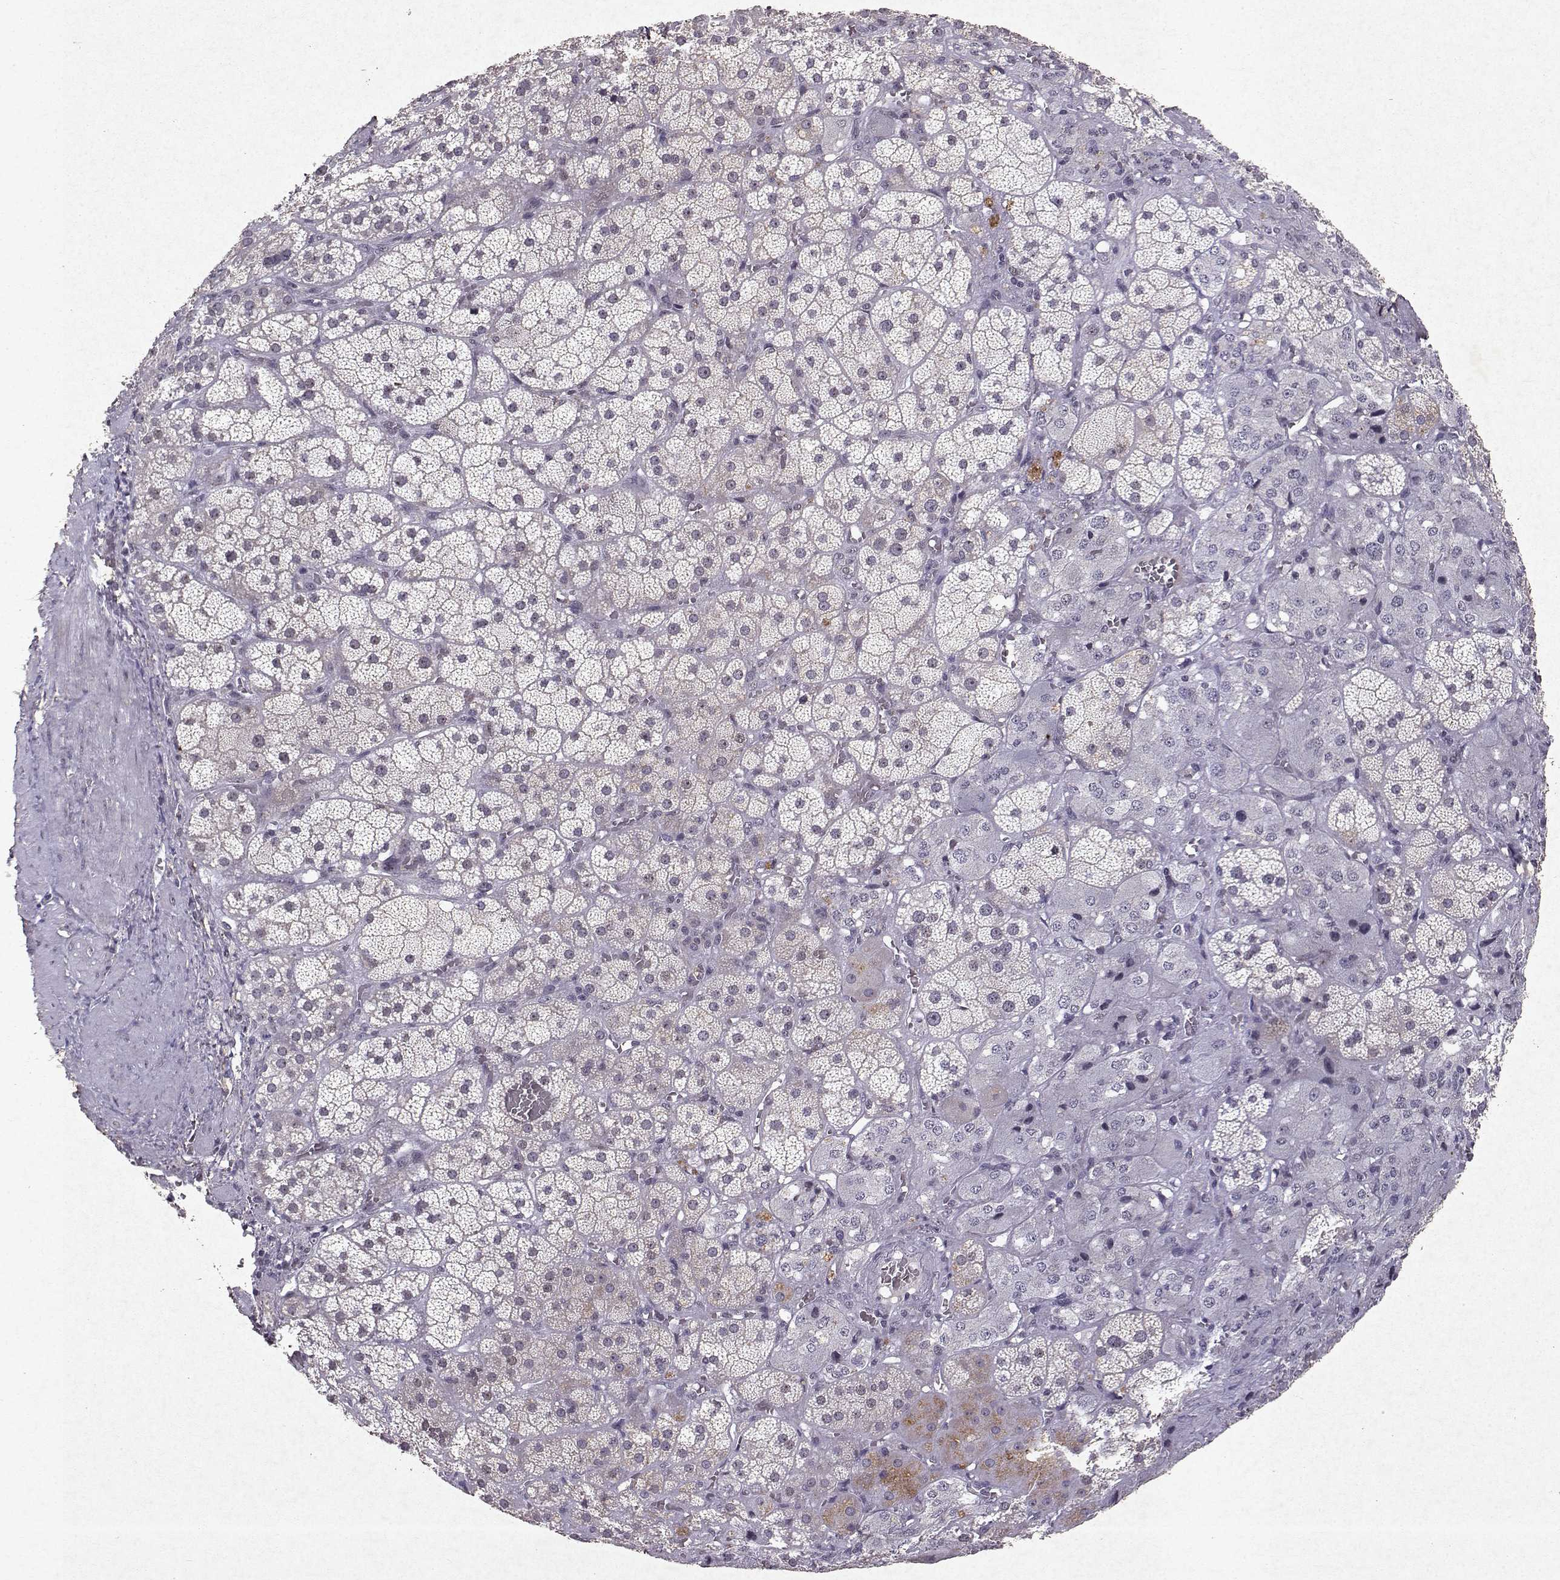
{"staining": {"intensity": "weak", "quantity": "<25%", "location": "cytoplasmic/membranous"}, "tissue": "adrenal gland", "cell_type": "Glandular cells", "image_type": "normal", "snomed": [{"axis": "morphology", "description": "Normal tissue, NOS"}, {"axis": "topography", "description": "Adrenal gland"}], "caption": "The image reveals no staining of glandular cells in normal adrenal gland. Nuclei are stained in blue.", "gene": "DDX56", "patient": {"sex": "male", "age": 57}}